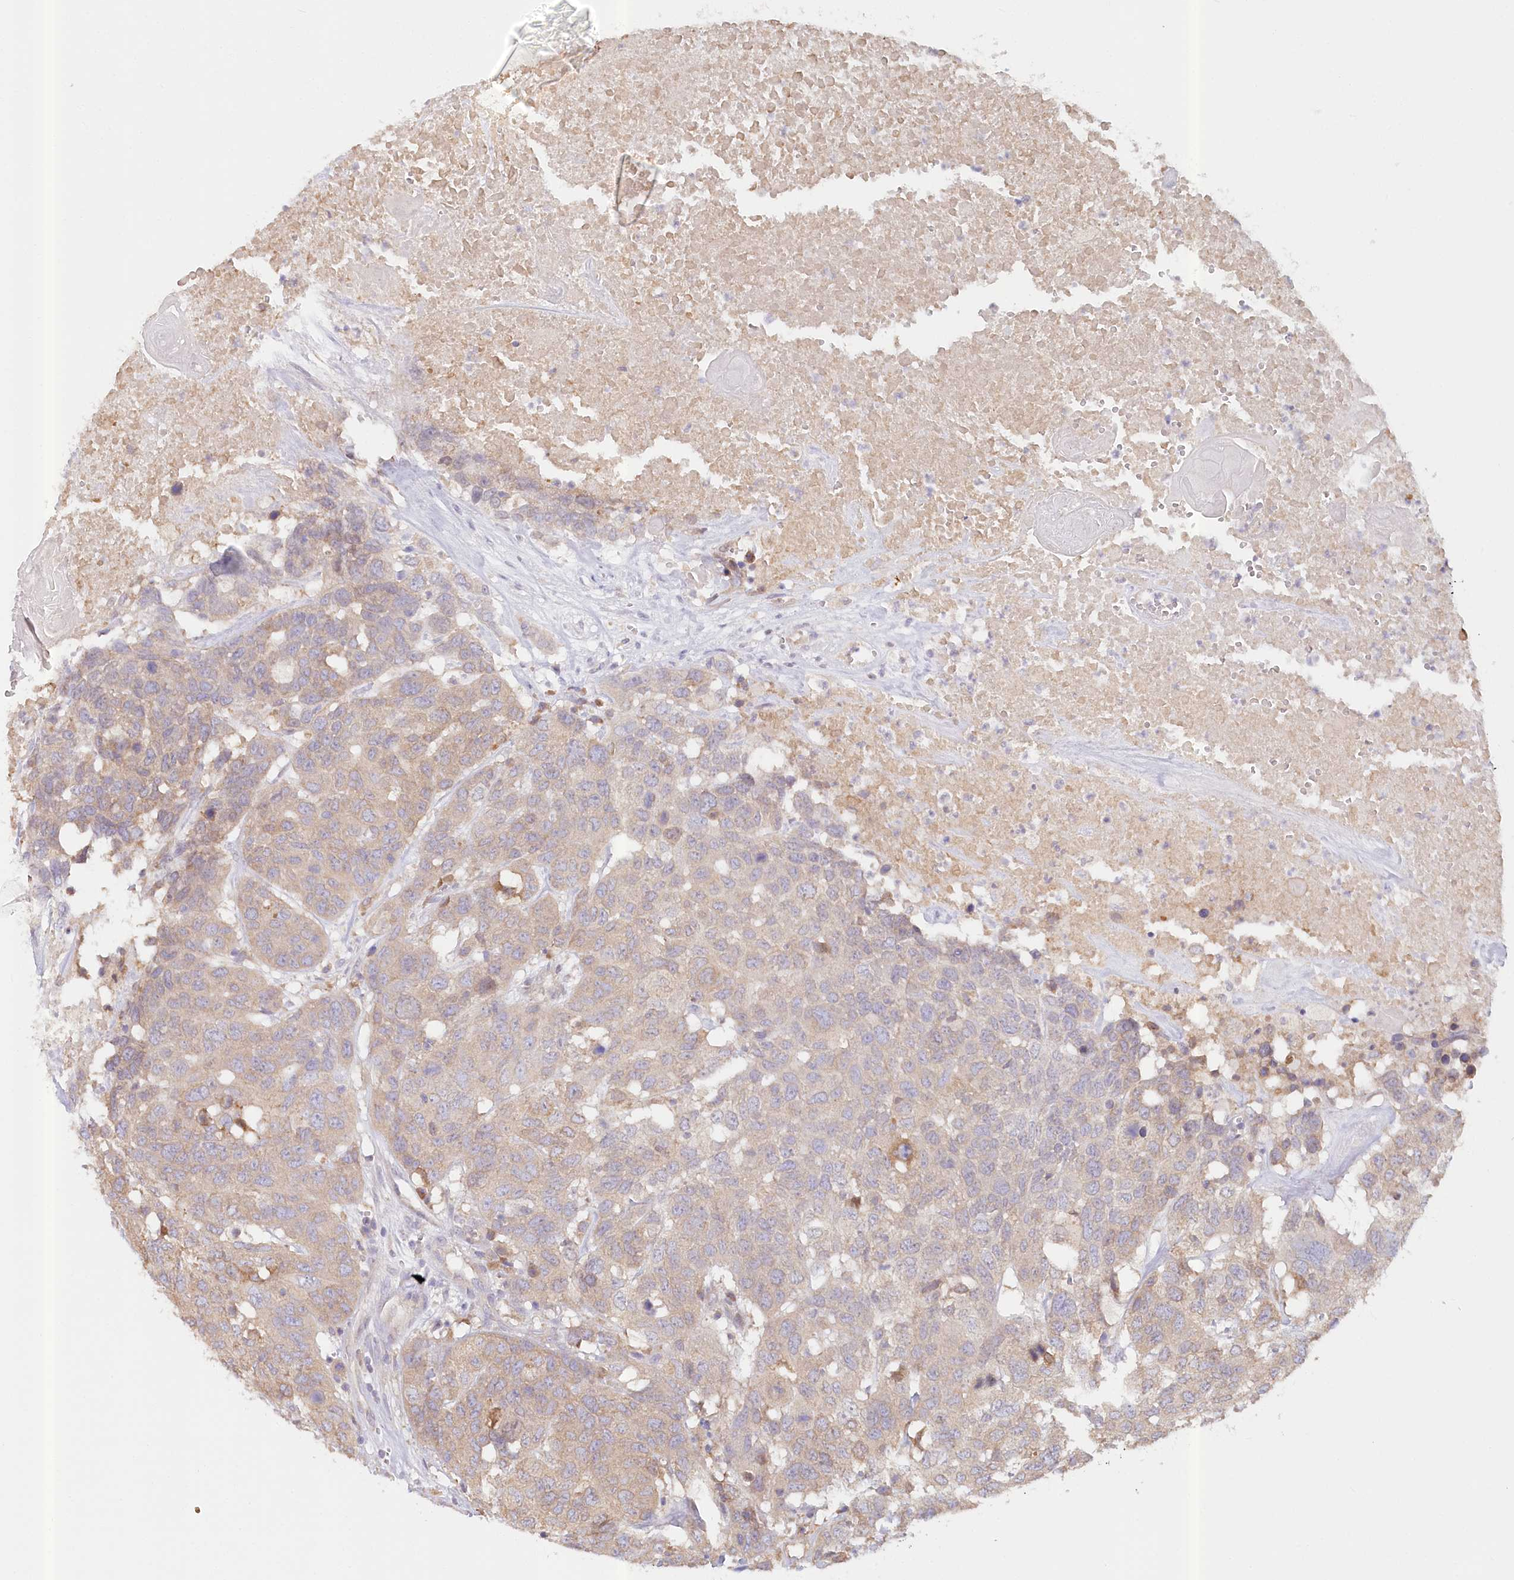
{"staining": {"intensity": "weak", "quantity": "<25%", "location": "cytoplasmic/membranous"}, "tissue": "head and neck cancer", "cell_type": "Tumor cells", "image_type": "cancer", "snomed": [{"axis": "morphology", "description": "Squamous cell carcinoma, NOS"}, {"axis": "topography", "description": "Head-Neck"}], "caption": "Immunohistochemistry (IHC) micrograph of neoplastic tissue: head and neck cancer stained with DAB (3,3'-diaminobenzidine) reveals no significant protein positivity in tumor cells.", "gene": "PAIP2", "patient": {"sex": "male", "age": 66}}